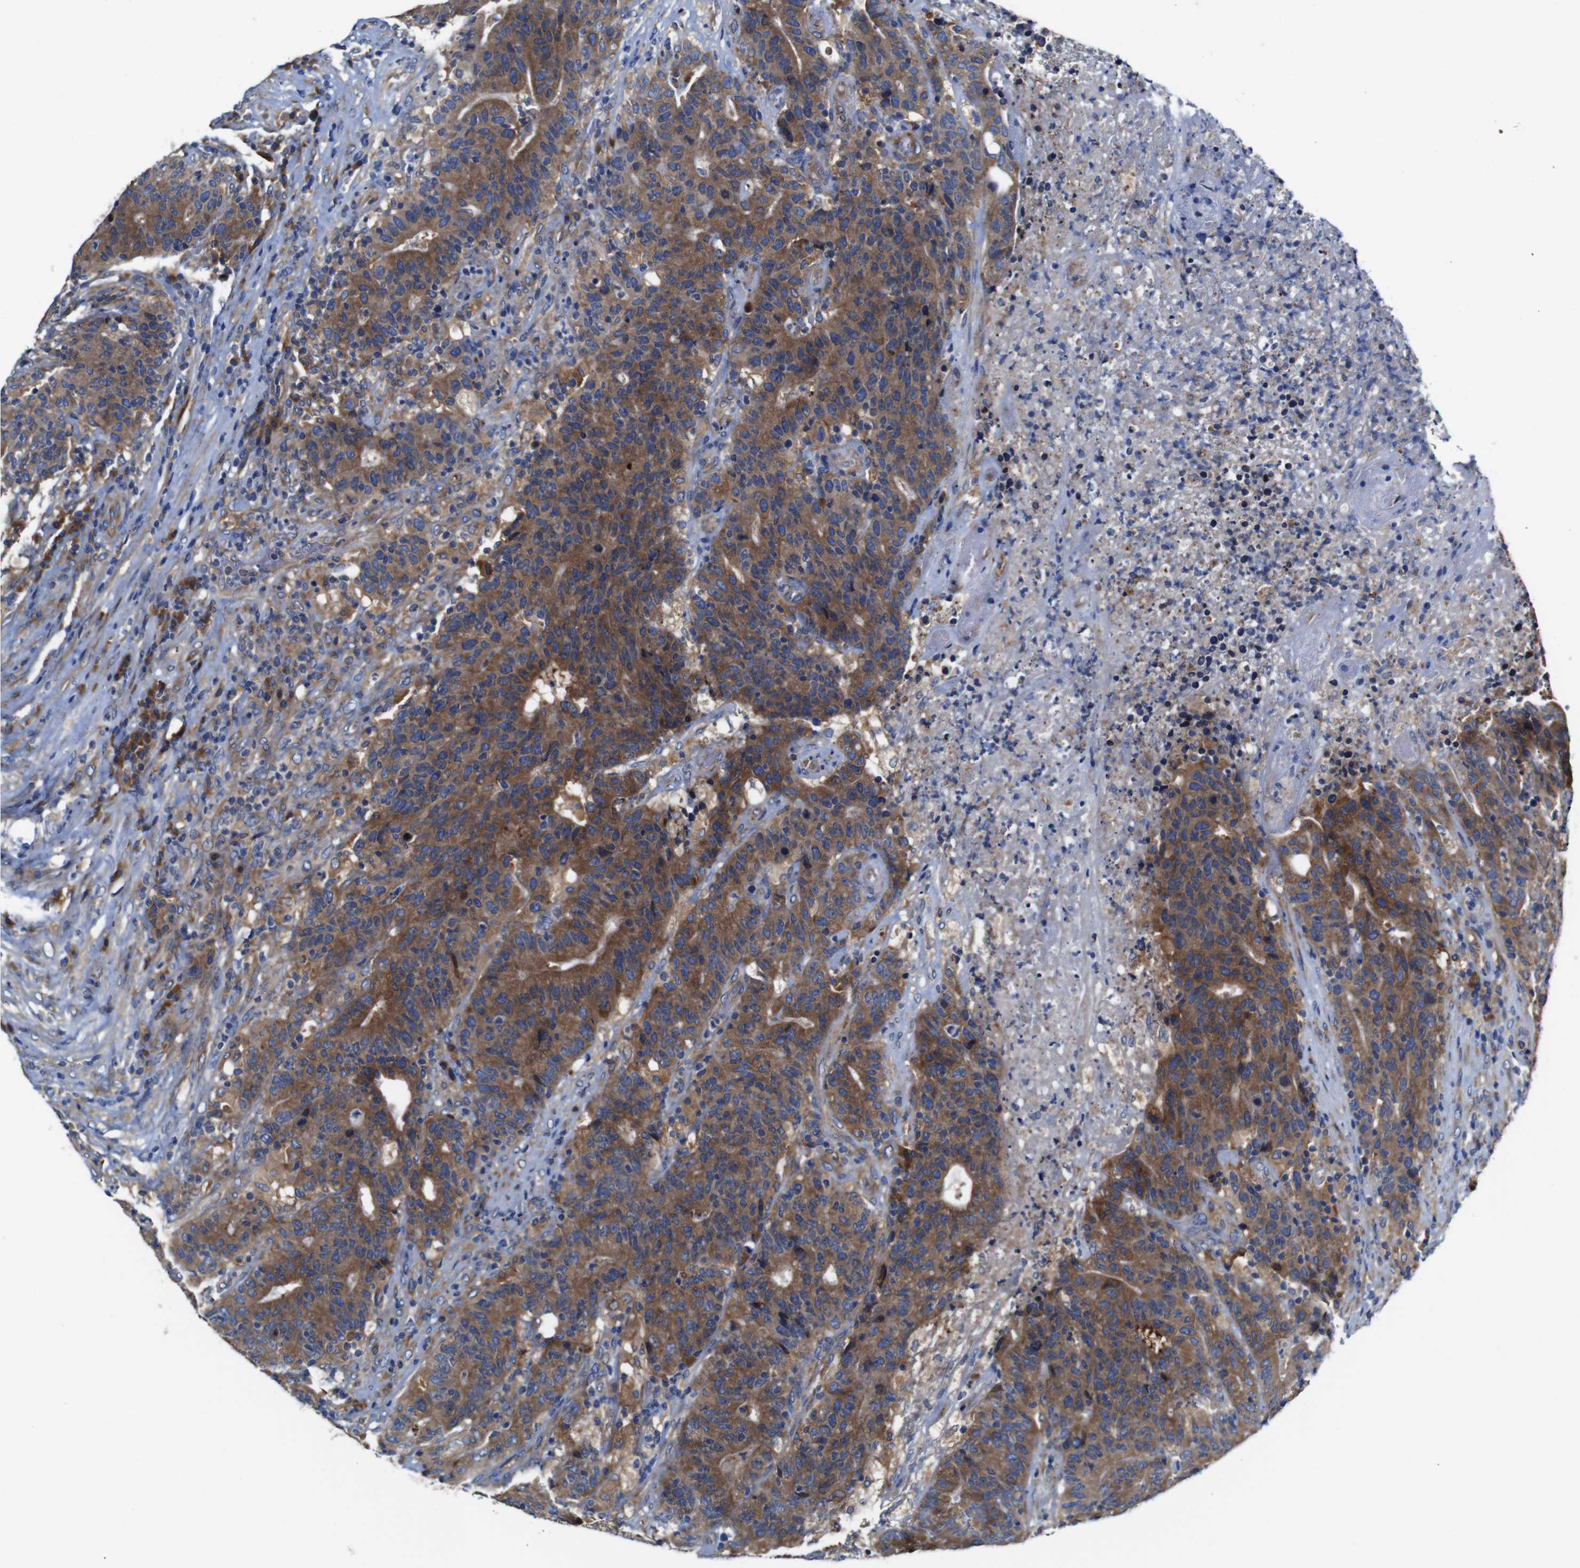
{"staining": {"intensity": "moderate", "quantity": ">75%", "location": "cytoplasmic/membranous"}, "tissue": "colorectal cancer", "cell_type": "Tumor cells", "image_type": "cancer", "snomed": [{"axis": "morphology", "description": "Normal tissue, NOS"}, {"axis": "morphology", "description": "Adenocarcinoma, NOS"}, {"axis": "topography", "description": "Colon"}], "caption": "Tumor cells display medium levels of moderate cytoplasmic/membranous expression in about >75% of cells in colorectal cancer (adenocarcinoma).", "gene": "CLCC1", "patient": {"sex": "female", "age": 75}}